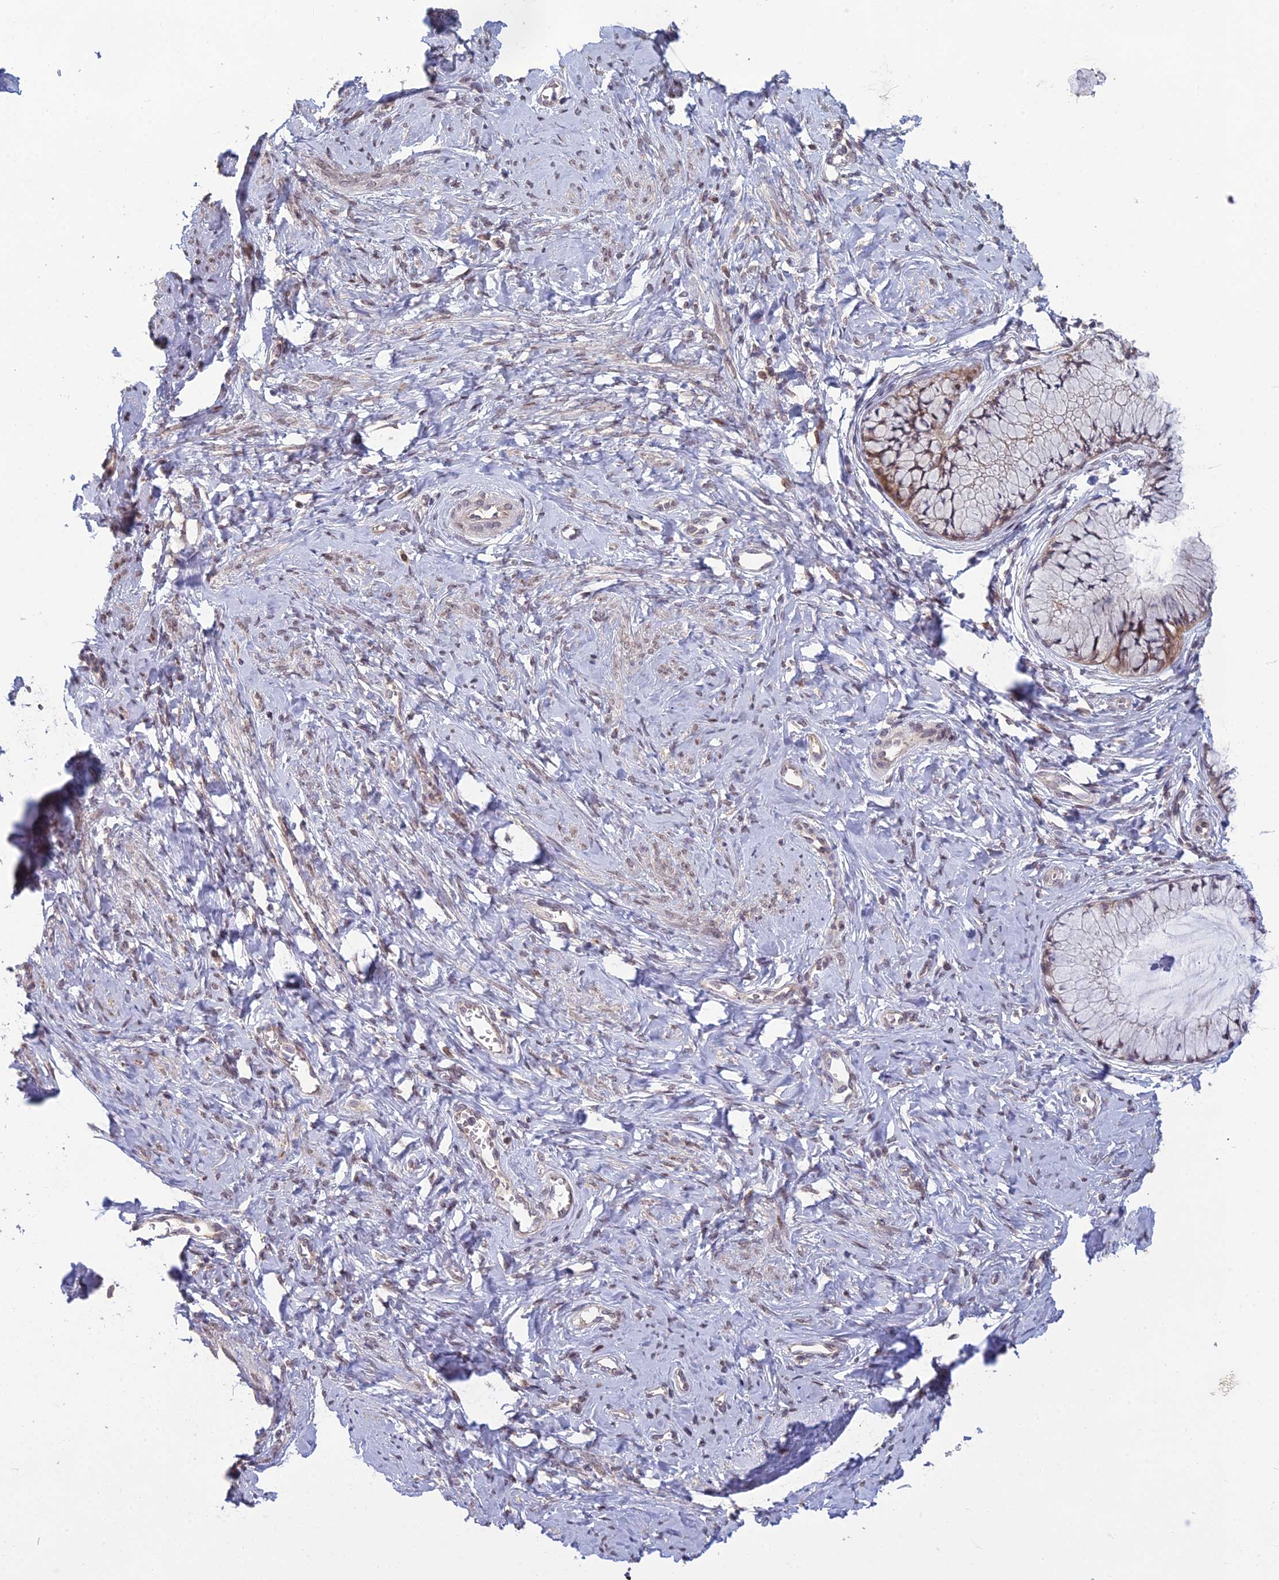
{"staining": {"intensity": "moderate", "quantity": "<25%", "location": "cytoplasmic/membranous,nuclear"}, "tissue": "cervix", "cell_type": "Glandular cells", "image_type": "normal", "snomed": [{"axis": "morphology", "description": "Normal tissue, NOS"}, {"axis": "topography", "description": "Cervix"}], "caption": "Immunohistochemistry (IHC) of benign human cervix shows low levels of moderate cytoplasmic/membranous,nuclear positivity in about <25% of glandular cells.", "gene": "DTX2", "patient": {"sex": "female", "age": 42}}